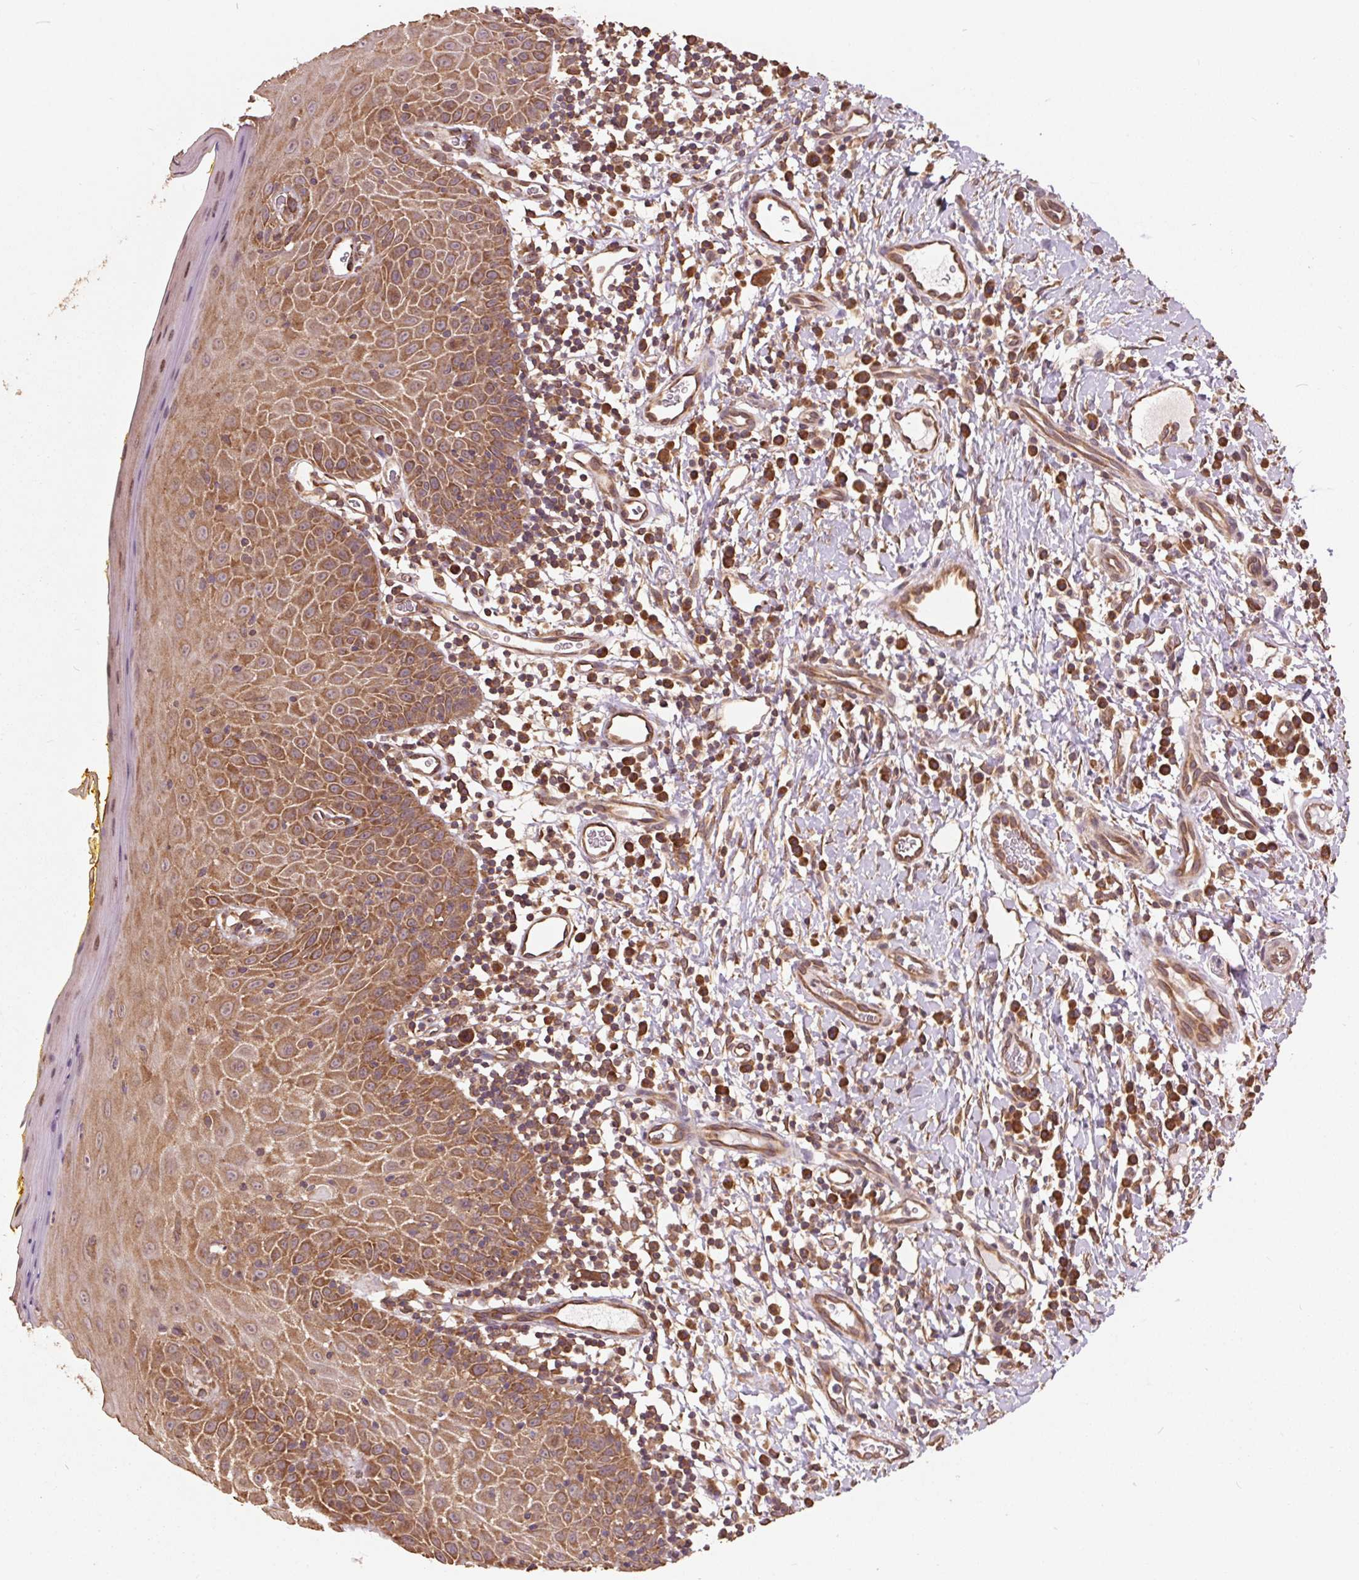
{"staining": {"intensity": "strong", "quantity": ">75%", "location": "cytoplasmic/membranous"}, "tissue": "oral mucosa", "cell_type": "Squamous epithelial cells", "image_type": "normal", "snomed": [{"axis": "morphology", "description": "Normal tissue, NOS"}, {"axis": "topography", "description": "Oral tissue"}, {"axis": "topography", "description": "Tounge, NOS"}], "caption": "This histopathology image reveals immunohistochemistry staining of benign oral mucosa, with high strong cytoplasmic/membranous staining in about >75% of squamous epithelial cells.", "gene": "EIF2S1", "patient": {"sex": "female", "age": 58}}